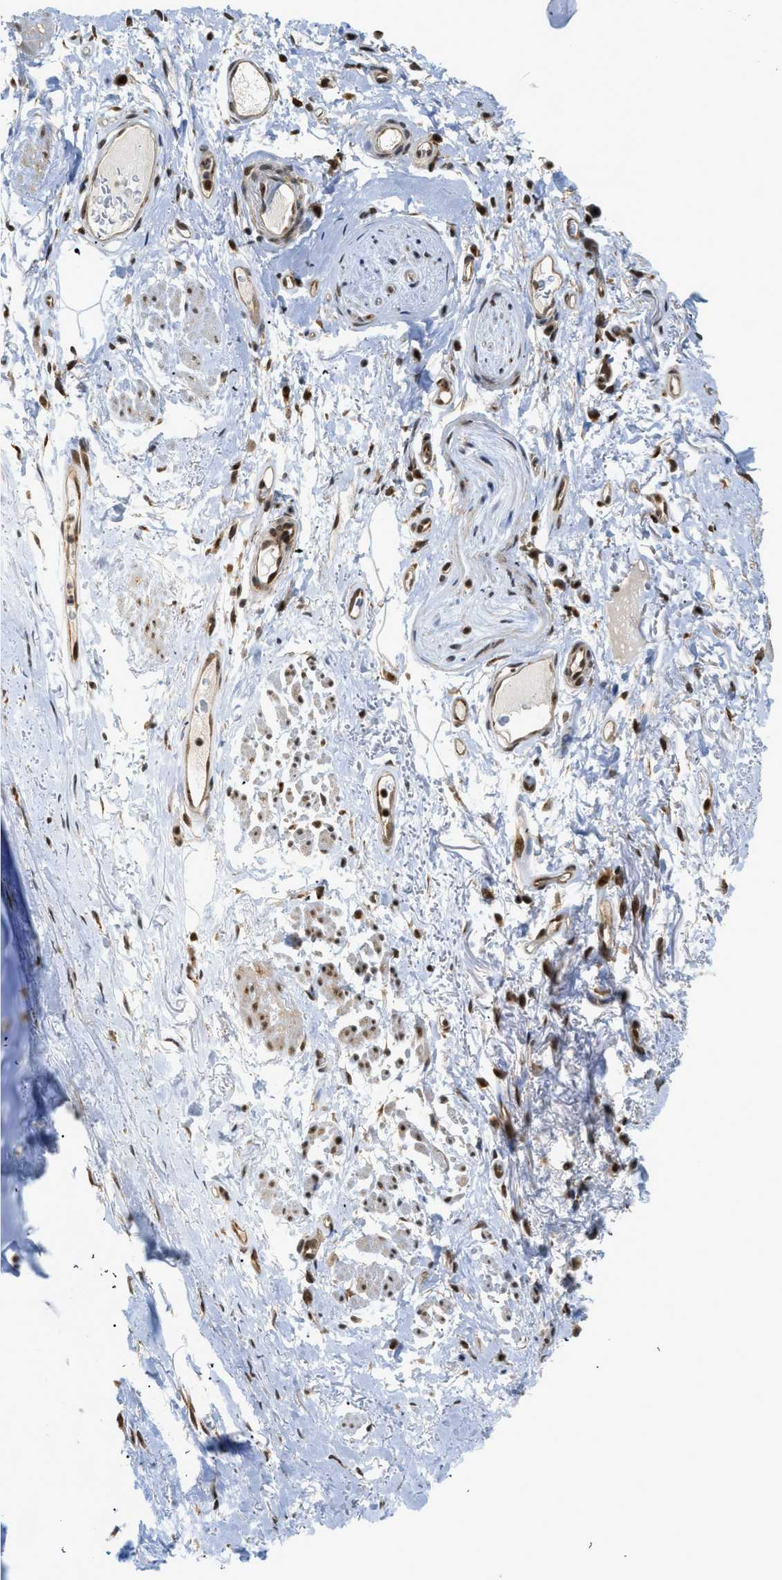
{"staining": {"intensity": "moderate", "quantity": "25%-75%", "location": "nuclear"}, "tissue": "adipose tissue", "cell_type": "Adipocytes", "image_type": "normal", "snomed": [{"axis": "morphology", "description": "Normal tissue, NOS"}, {"axis": "topography", "description": "Cartilage tissue"}, {"axis": "topography", "description": "Bronchus"}], "caption": "Immunohistochemical staining of unremarkable human adipose tissue demonstrates 25%-75% levels of moderate nuclear protein positivity in approximately 25%-75% of adipocytes.", "gene": "TACC1", "patient": {"sex": "female", "age": 73}}